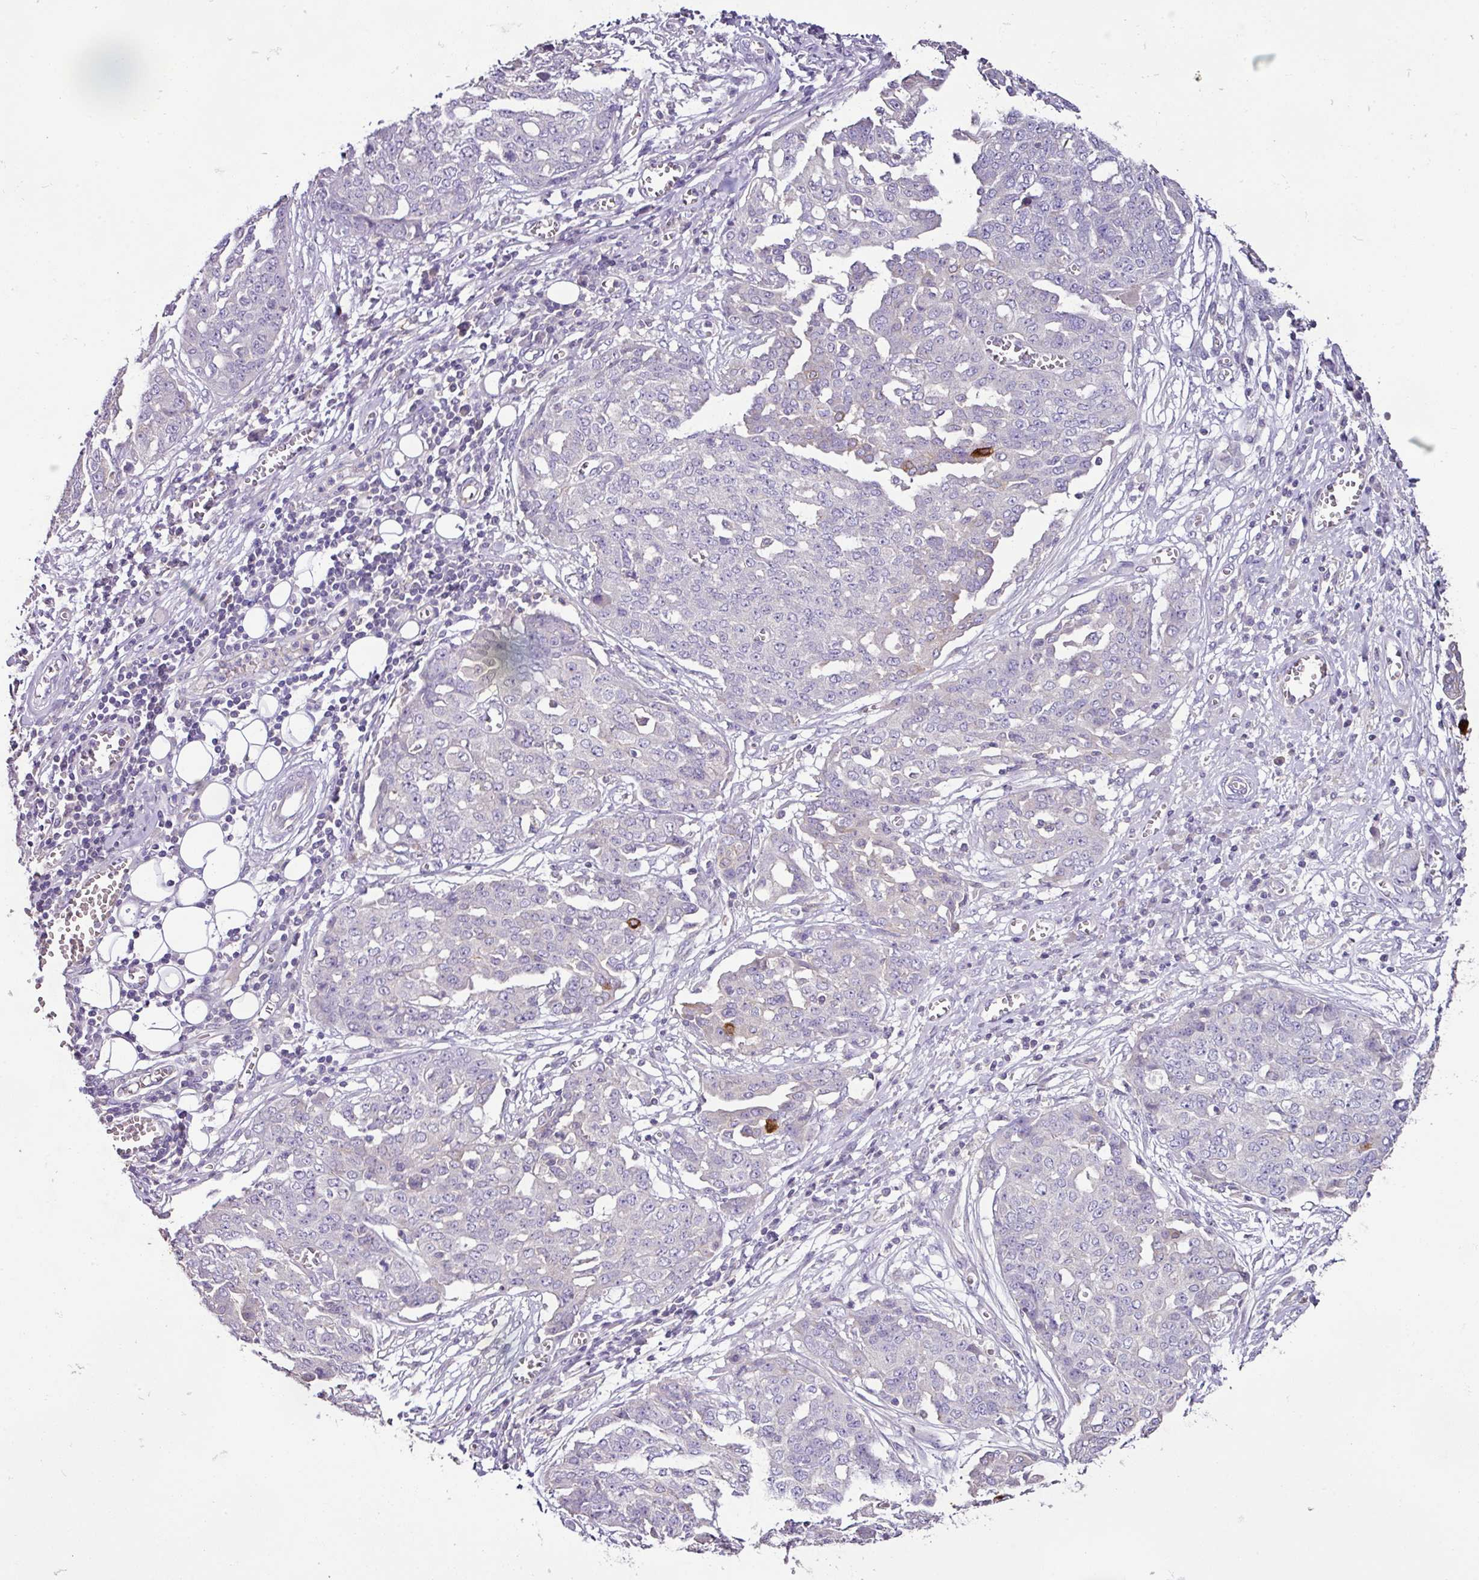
{"staining": {"intensity": "negative", "quantity": "none", "location": "none"}, "tissue": "ovarian cancer", "cell_type": "Tumor cells", "image_type": "cancer", "snomed": [{"axis": "morphology", "description": "Cystadenocarcinoma, serous, NOS"}, {"axis": "topography", "description": "Soft tissue"}, {"axis": "topography", "description": "Ovary"}], "caption": "Human ovarian cancer (serous cystadenocarcinoma) stained for a protein using immunohistochemistry (IHC) reveals no expression in tumor cells.", "gene": "AGR3", "patient": {"sex": "female", "age": 57}}